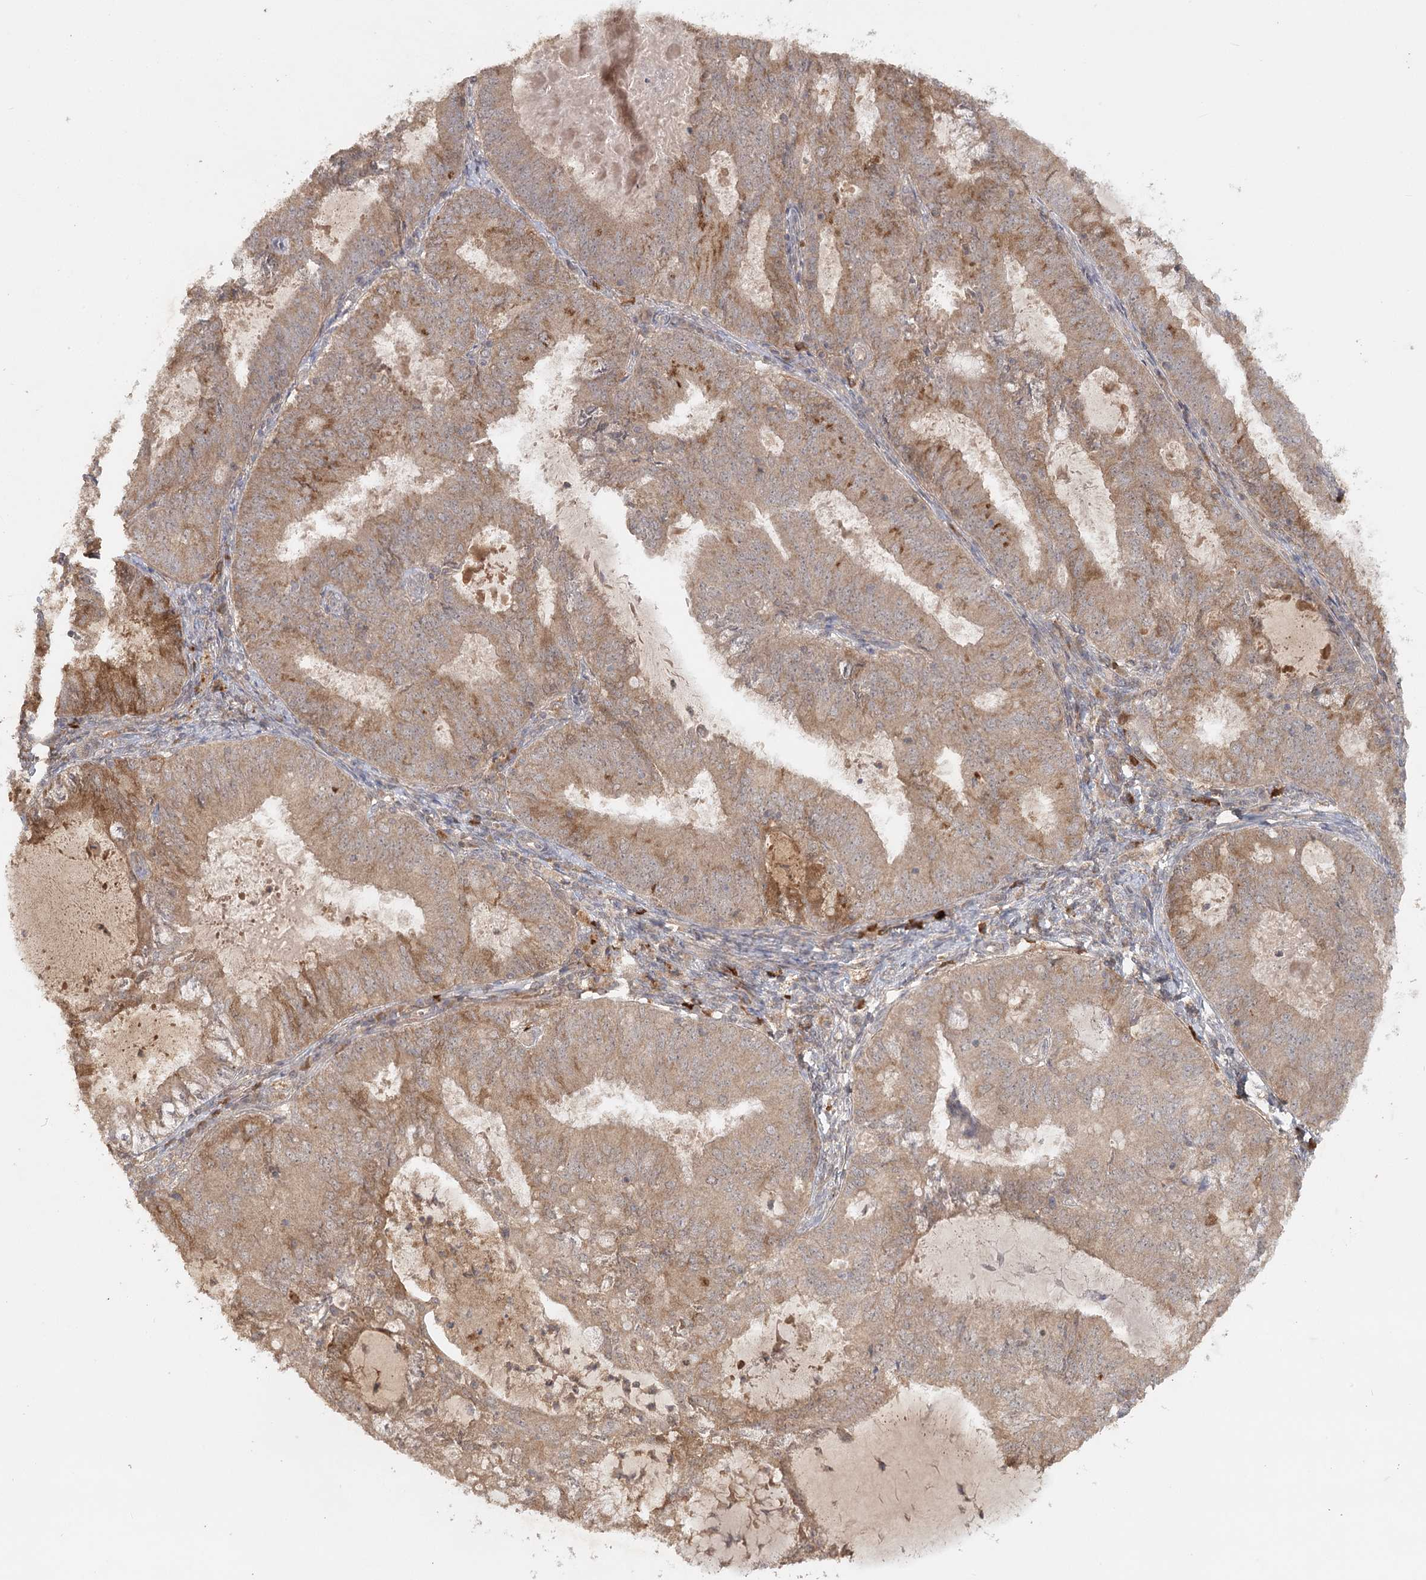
{"staining": {"intensity": "moderate", "quantity": ">75%", "location": "cytoplasmic/membranous"}, "tissue": "endometrial cancer", "cell_type": "Tumor cells", "image_type": "cancer", "snomed": [{"axis": "morphology", "description": "Adenocarcinoma, NOS"}, {"axis": "topography", "description": "Endometrium"}], "caption": "Human endometrial adenocarcinoma stained with a brown dye exhibits moderate cytoplasmic/membranous positive positivity in about >75% of tumor cells.", "gene": "ARL13A", "patient": {"sex": "female", "age": 57}}